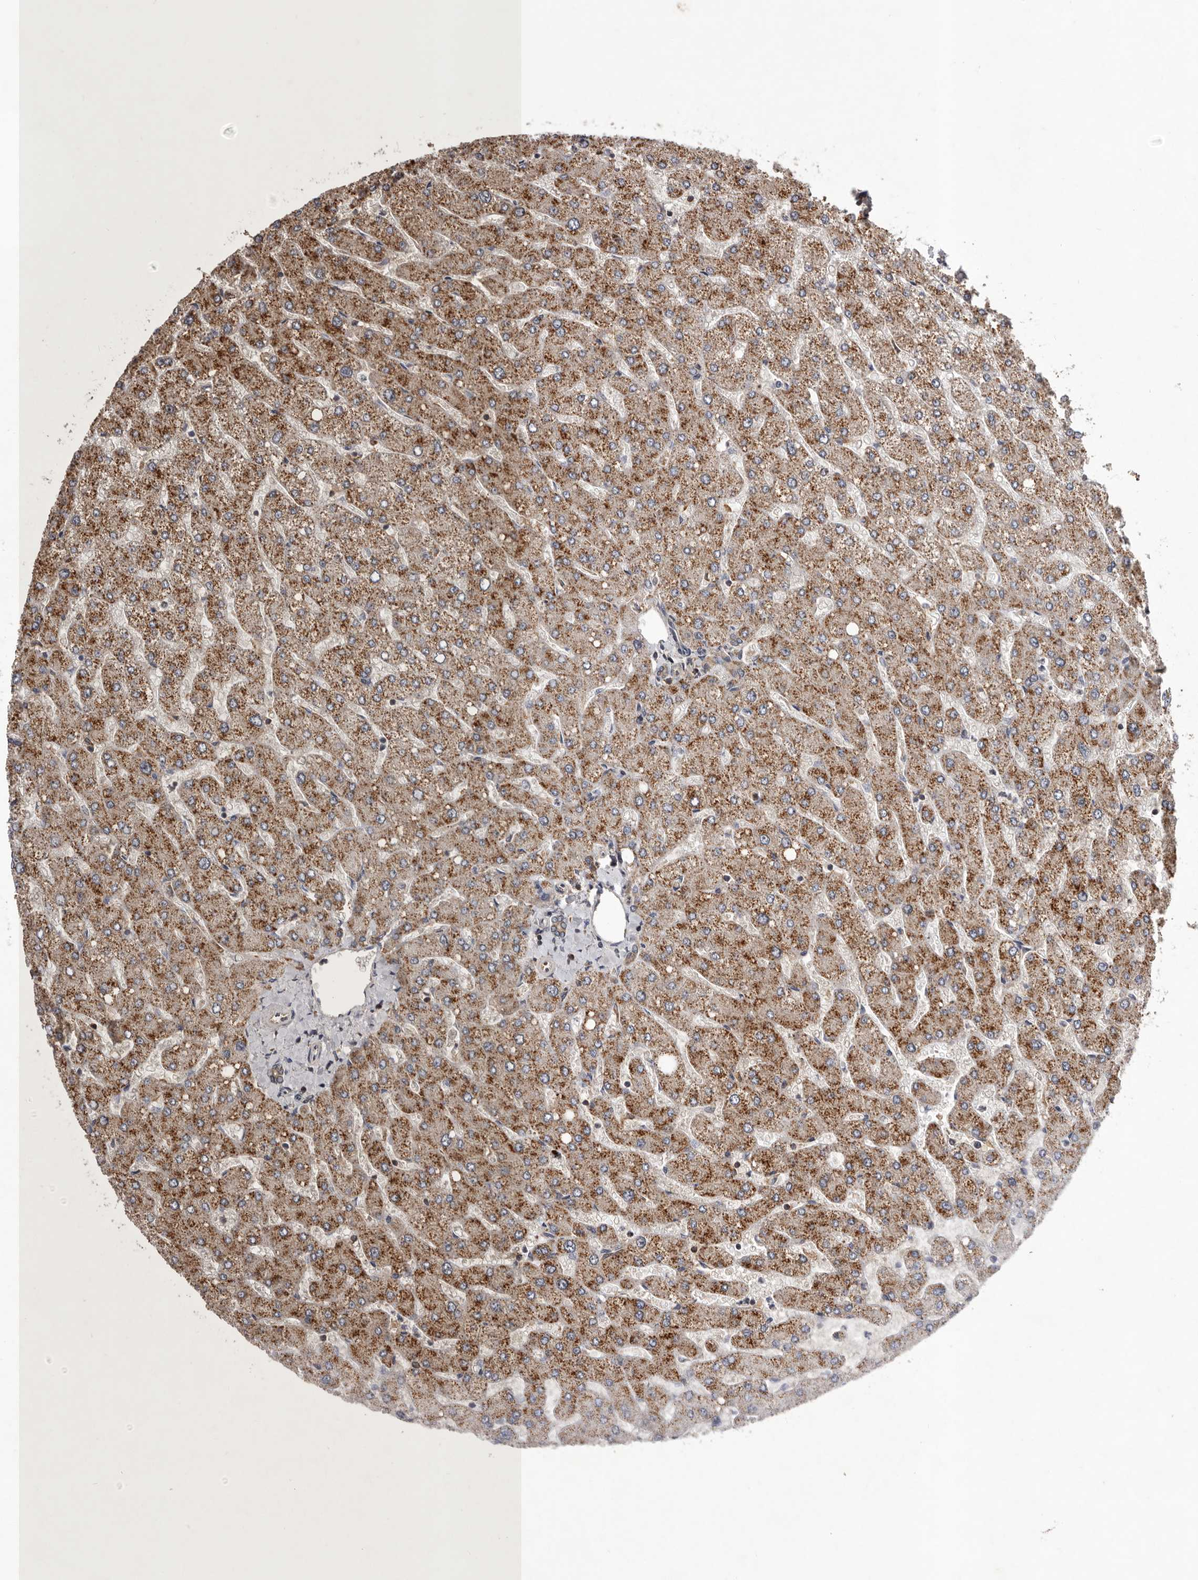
{"staining": {"intensity": "moderate", "quantity": ">75%", "location": "cytoplasmic/membranous"}, "tissue": "liver", "cell_type": "Cholangiocytes", "image_type": "normal", "snomed": [{"axis": "morphology", "description": "Normal tissue, NOS"}, {"axis": "topography", "description": "Liver"}], "caption": "Protein positivity by immunohistochemistry demonstrates moderate cytoplasmic/membranous expression in about >75% of cholangiocytes in unremarkable liver.", "gene": "GADD45B", "patient": {"sex": "male", "age": 55}}